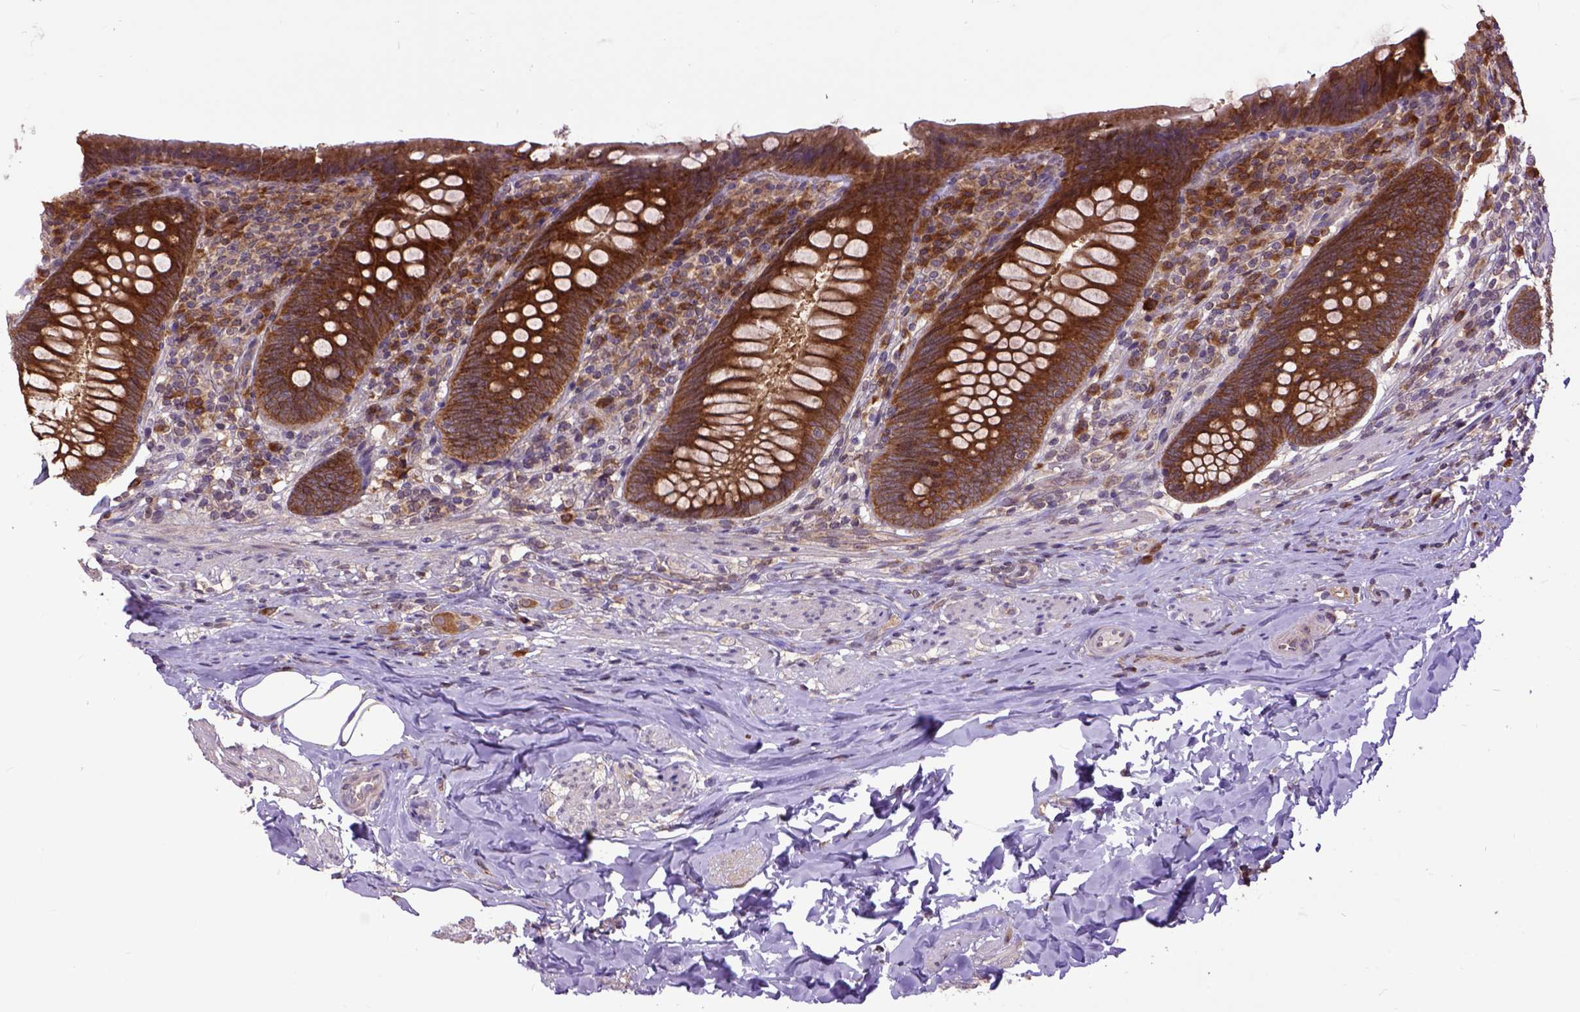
{"staining": {"intensity": "strong", "quantity": ">75%", "location": "cytoplasmic/membranous"}, "tissue": "appendix", "cell_type": "Glandular cells", "image_type": "normal", "snomed": [{"axis": "morphology", "description": "Normal tissue, NOS"}, {"axis": "topography", "description": "Appendix"}], "caption": "Immunohistochemistry (IHC) micrograph of benign appendix stained for a protein (brown), which displays high levels of strong cytoplasmic/membranous staining in about >75% of glandular cells.", "gene": "ARL1", "patient": {"sex": "male", "age": 47}}